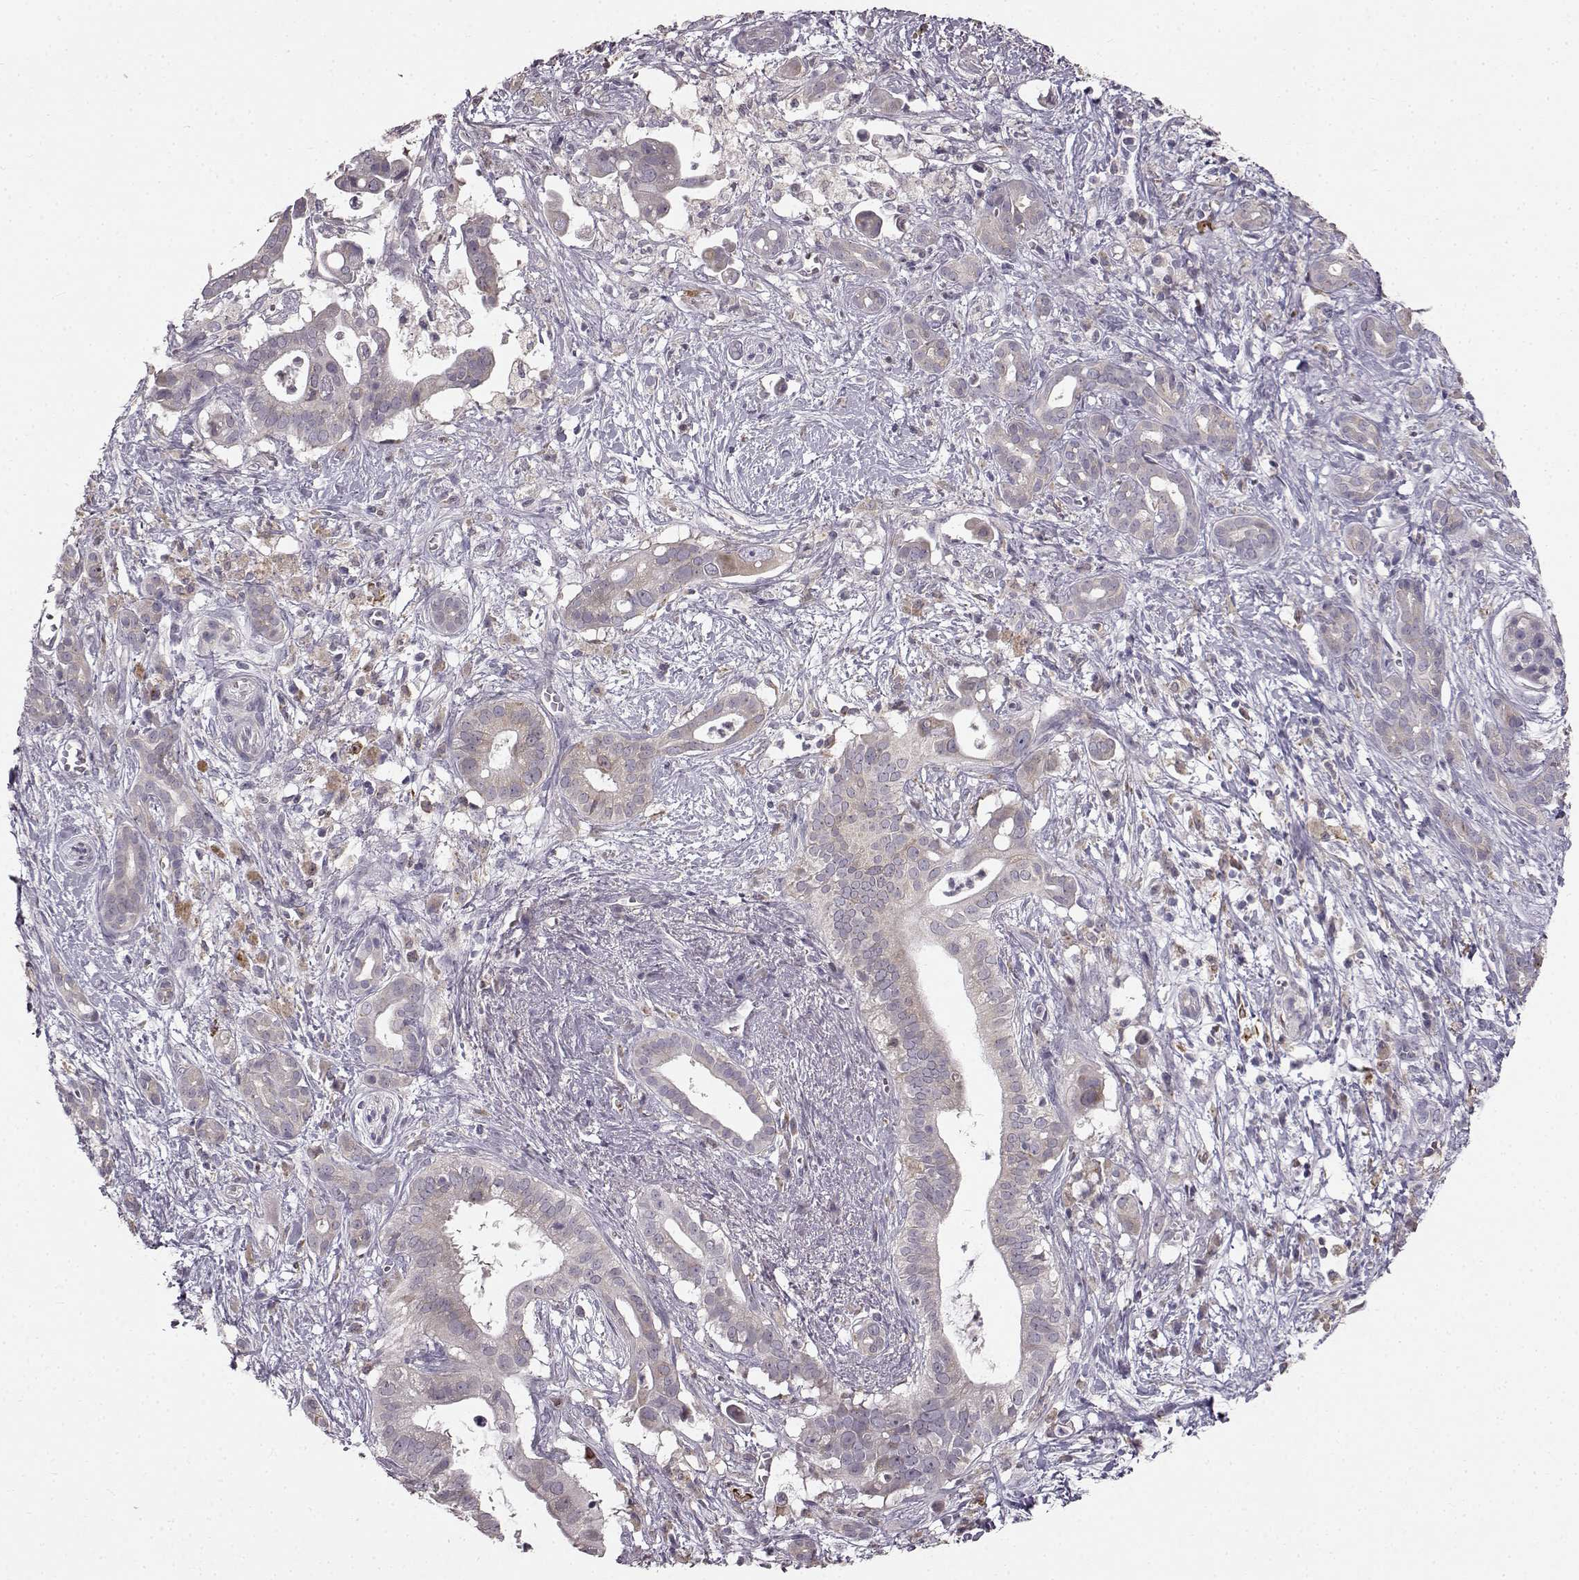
{"staining": {"intensity": "weak", "quantity": "<25%", "location": "cytoplasmic/membranous"}, "tissue": "pancreatic cancer", "cell_type": "Tumor cells", "image_type": "cancer", "snomed": [{"axis": "morphology", "description": "Adenocarcinoma, NOS"}, {"axis": "topography", "description": "Pancreas"}], "caption": "Human adenocarcinoma (pancreatic) stained for a protein using IHC exhibits no staining in tumor cells.", "gene": "SPAG17", "patient": {"sex": "male", "age": 61}}